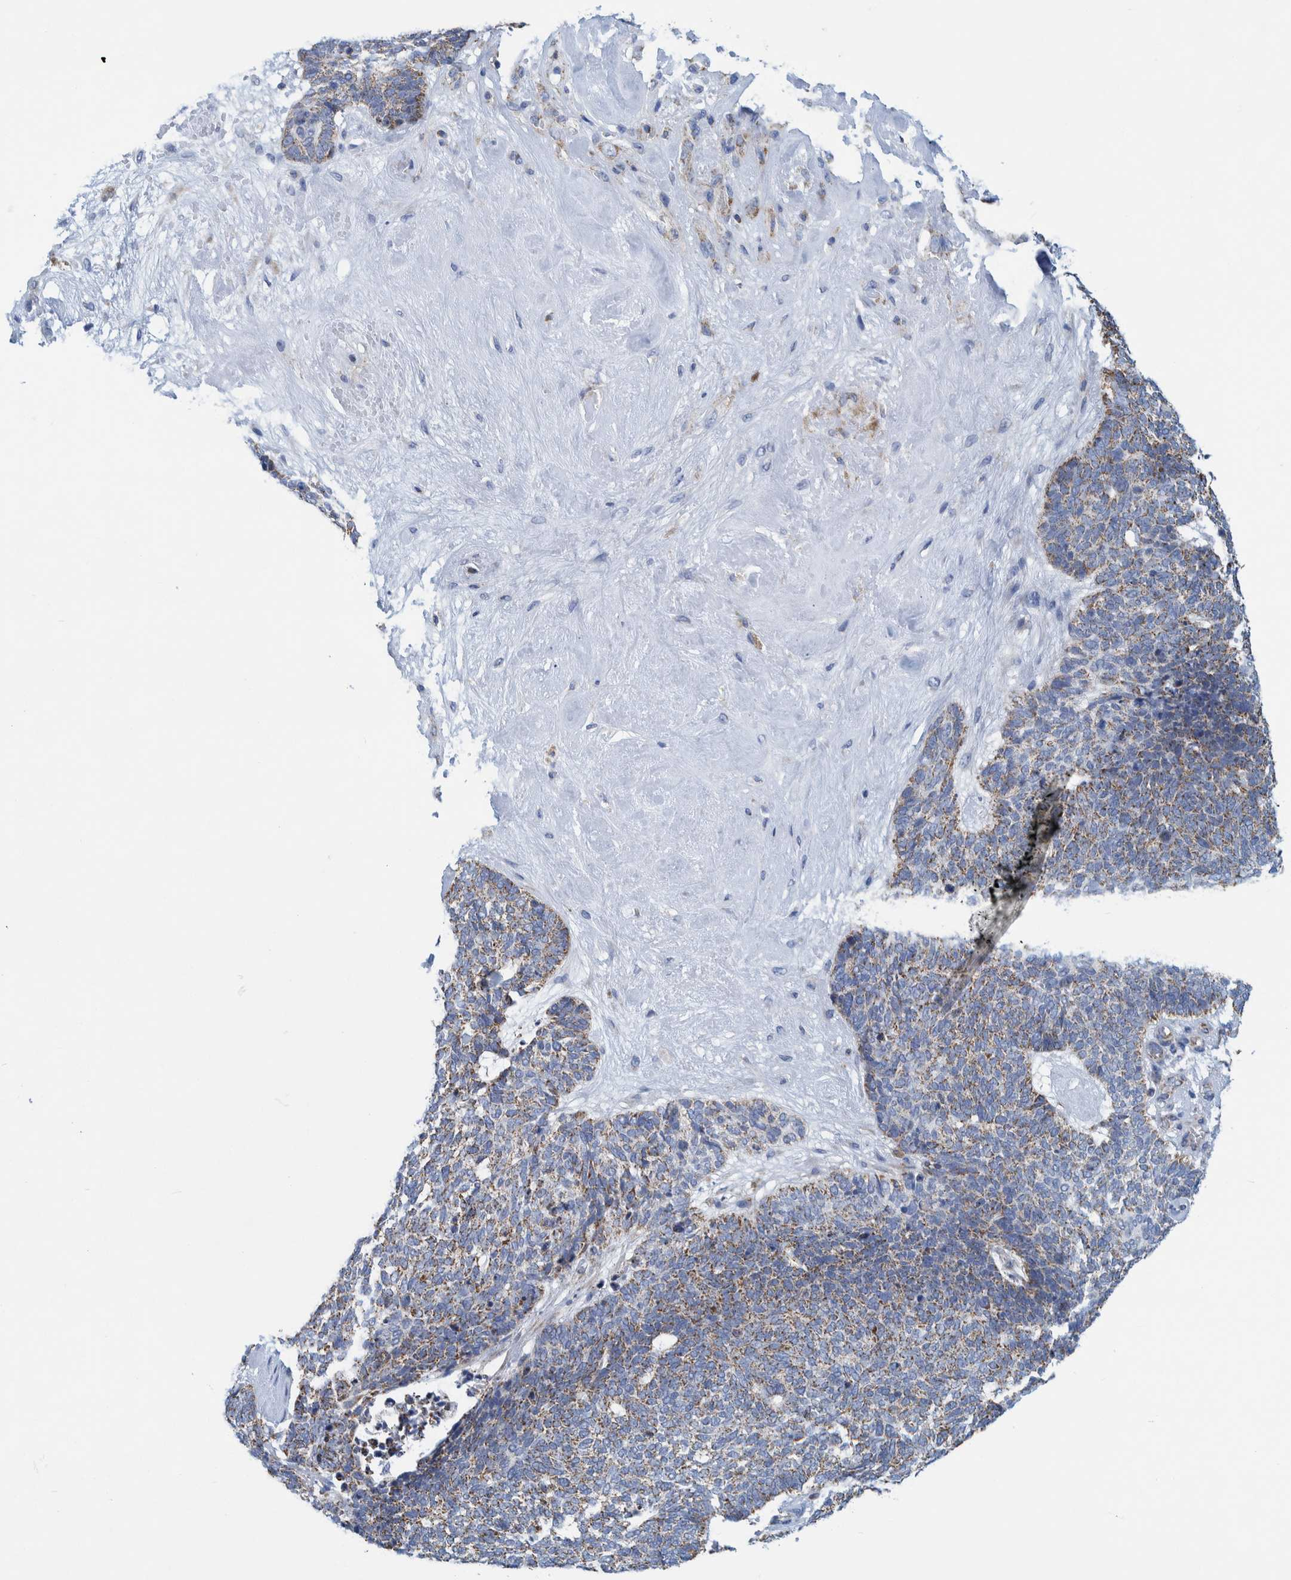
{"staining": {"intensity": "weak", "quantity": ">75%", "location": "cytoplasmic/membranous"}, "tissue": "skin cancer", "cell_type": "Tumor cells", "image_type": "cancer", "snomed": [{"axis": "morphology", "description": "Basal cell carcinoma"}, {"axis": "topography", "description": "Skin"}], "caption": "An IHC micrograph of neoplastic tissue is shown. Protein staining in brown labels weak cytoplasmic/membranous positivity in skin basal cell carcinoma within tumor cells. The staining was performed using DAB, with brown indicating positive protein expression. Nuclei are stained blue with hematoxylin.", "gene": "MRPS7", "patient": {"sex": "female", "age": 84}}